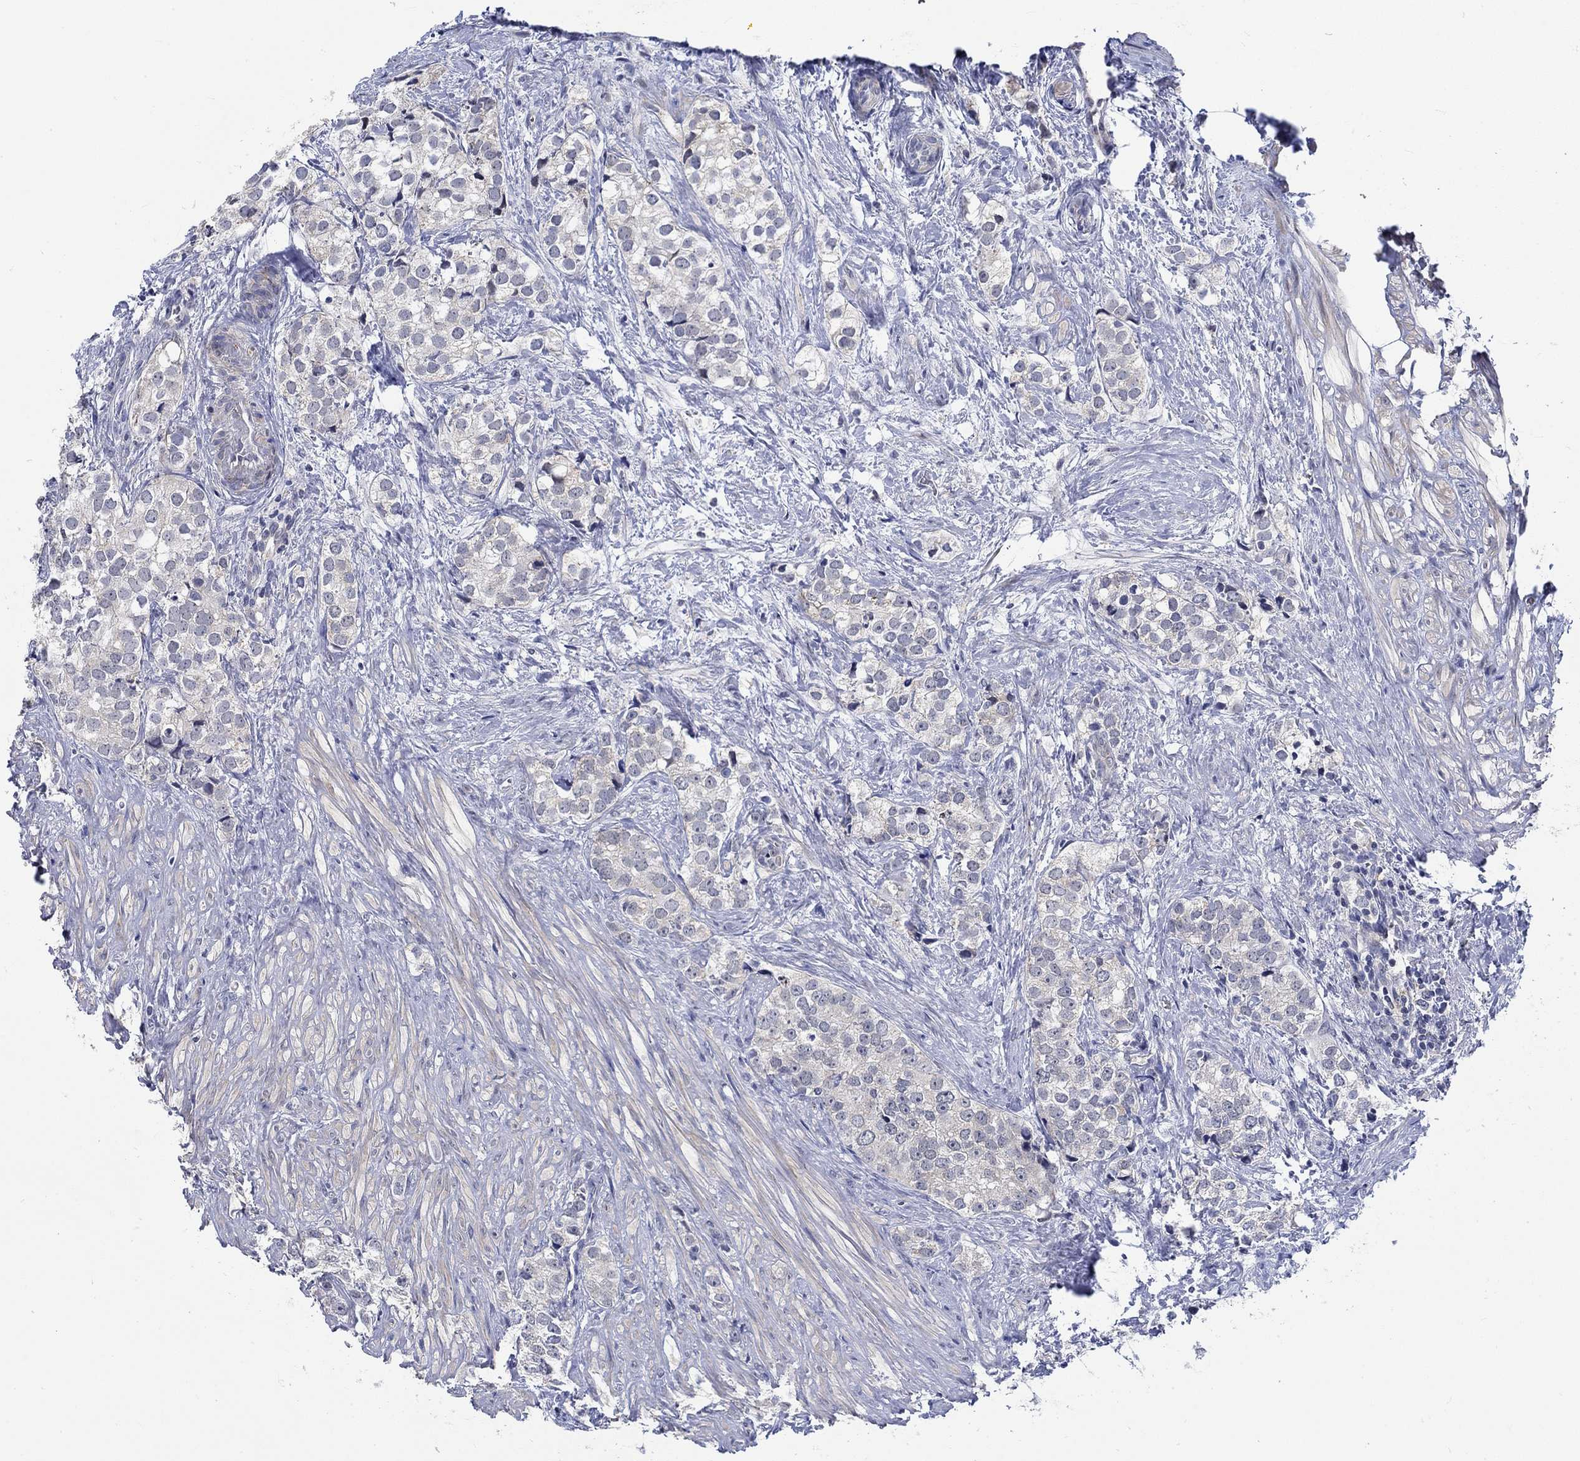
{"staining": {"intensity": "strong", "quantity": "<25%", "location": "cytoplasmic/membranous"}, "tissue": "prostate cancer", "cell_type": "Tumor cells", "image_type": "cancer", "snomed": [{"axis": "morphology", "description": "Adenocarcinoma, NOS"}, {"axis": "topography", "description": "Prostate and seminal vesicle, NOS"}], "caption": "There is medium levels of strong cytoplasmic/membranous positivity in tumor cells of prostate cancer, as demonstrated by immunohistochemical staining (brown color).", "gene": "WASF1", "patient": {"sex": "male", "age": 63}}